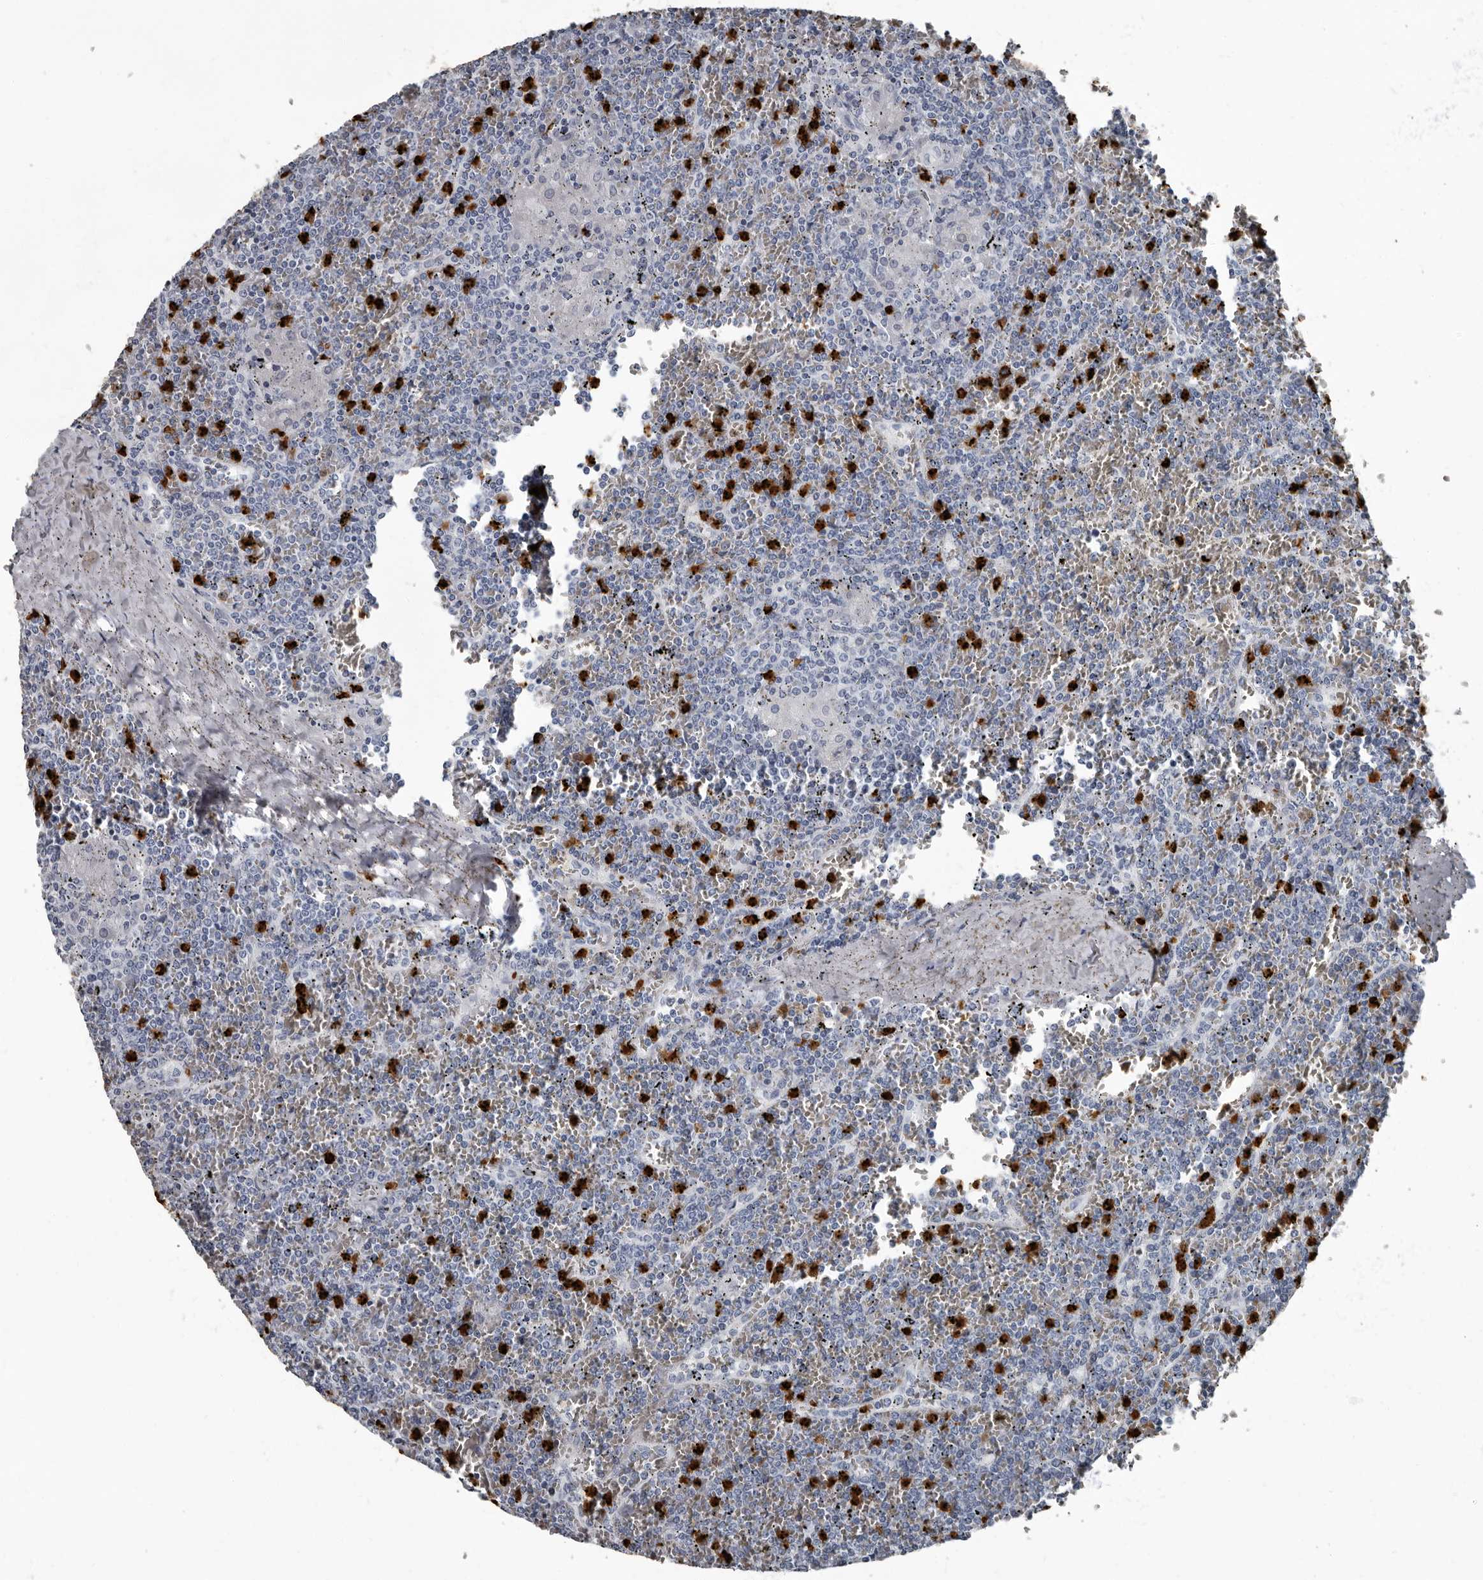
{"staining": {"intensity": "negative", "quantity": "none", "location": "none"}, "tissue": "lymphoma", "cell_type": "Tumor cells", "image_type": "cancer", "snomed": [{"axis": "morphology", "description": "Malignant lymphoma, non-Hodgkin's type, Low grade"}, {"axis": "topography", "description": "Spleen"}], "caption": "Malignant lymphoma, non-Hodgkin's type (low-grade) was stained to show a protein in brown. There is no significant expression in tumor cells.", "gene": "TPD52L1", "patient": {"sex": "female", "age": 19}}